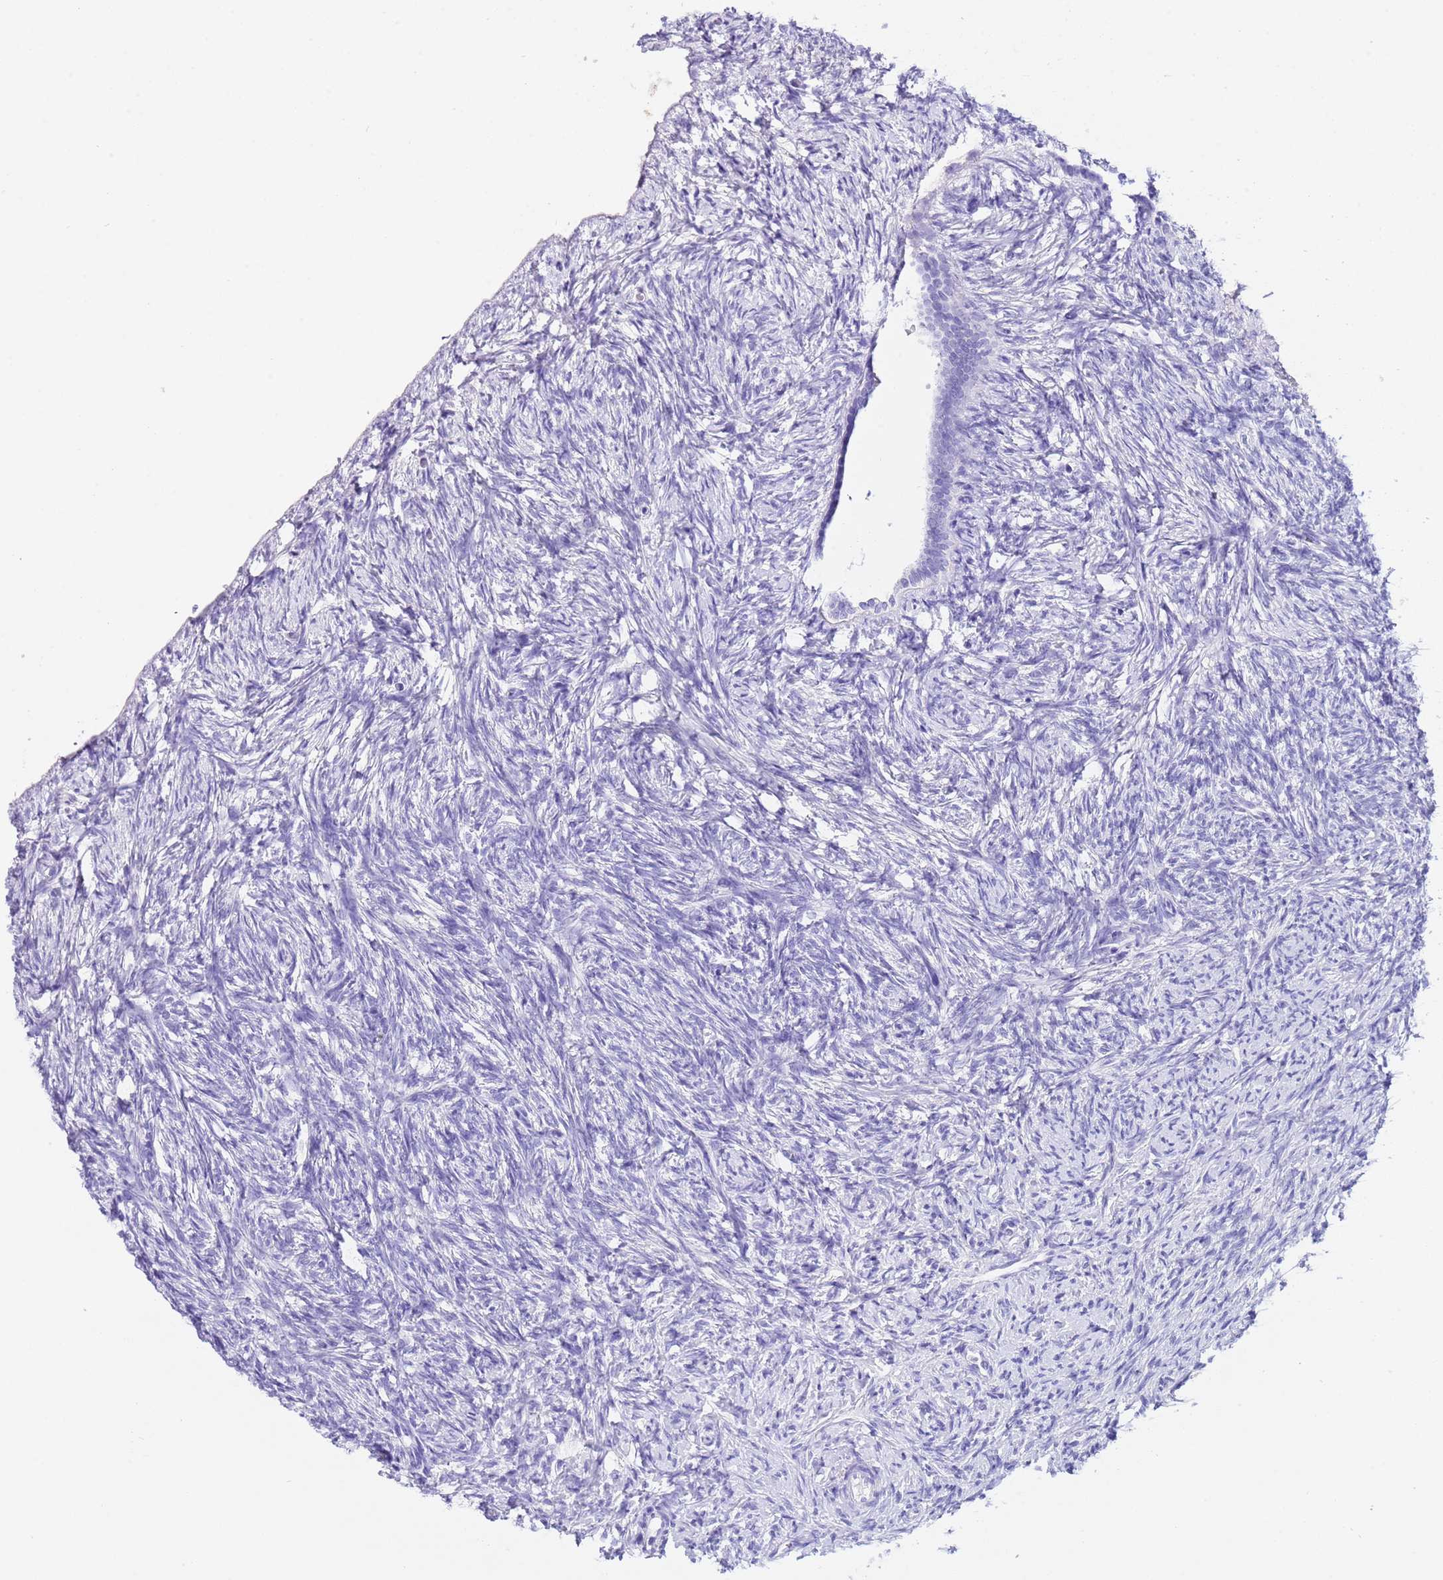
{"staining": {"intensity": "negative", "quantity": "none", "location": "none"}, "tissue": "ovary", "cell_type": "Follicle cells", "image_type": "normal", "snomed": [{"axis": "morphology", "description": "Normal tissue, NOS"}, {"axis": "topography", "description": "Ovary"}], "caption": "Immunohistochemical staining of normal ovary reveals no significant positivity in follicle cells. Nuclei are stained in blue.", "gene": "CPB1", "patient": {"sex": "female", "age": 51}}